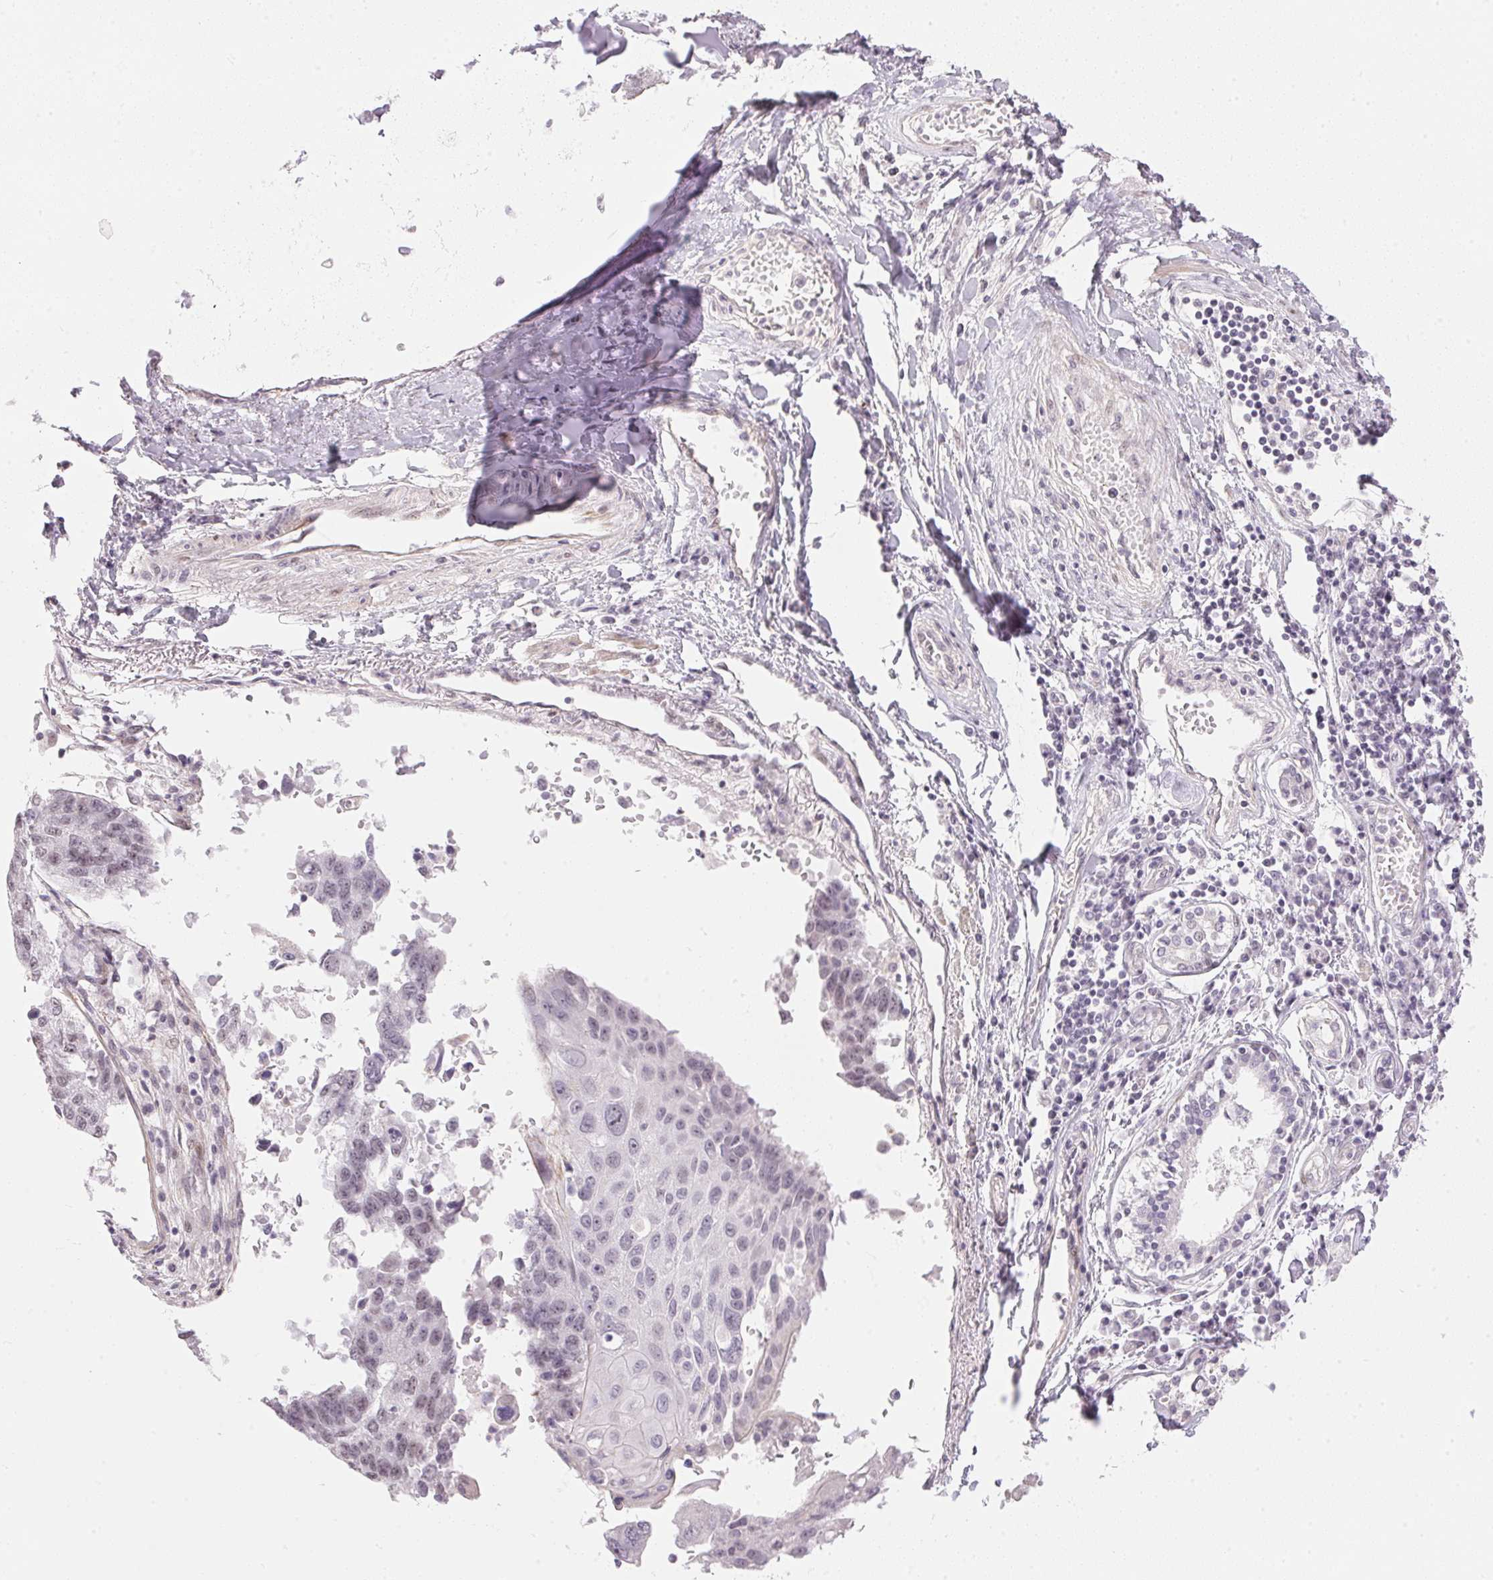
{"staining": {"intensity": "negative", "quantity": "none", "location": "none"}, "tissue": "lung cancer", "cell_type": "Tumor cells", "image_type": "cancer", "snomed": [{"axis": "morphology", "description": "Squamous cell carcinoma, NOS"}, {"axis": "topography", "description": "Lung"}], "caption": "Tumor cells show no significant staining in lung cancer (squamous cell carcinoma).", "gene": "GDAP1L1", "patient": {"sex": "male", "age": 73}}